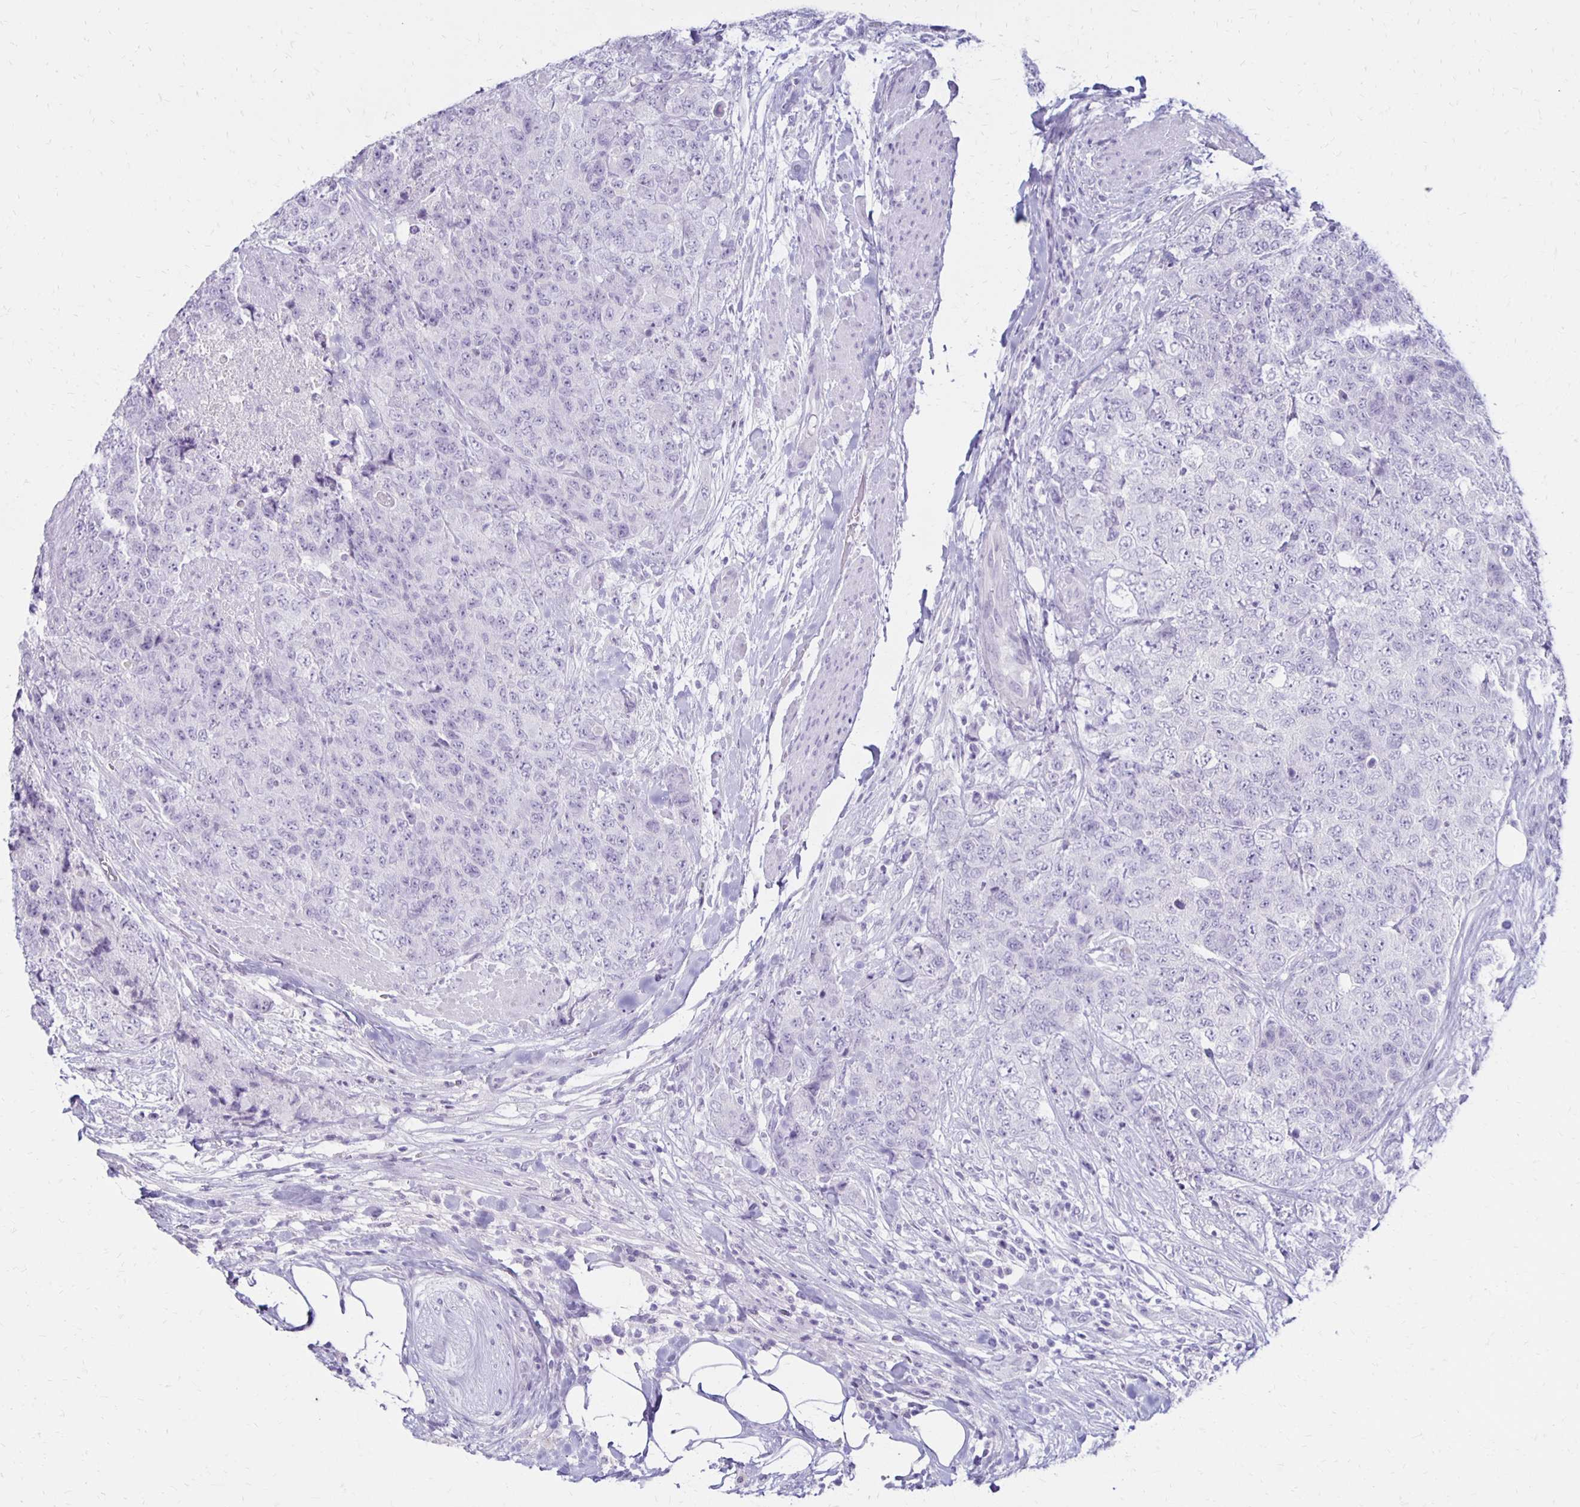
{"staining": {"intensity": "negative", "quantity": "none", "location": "none"}, "tissue": "urothelial cancer", "cell_type": "Tumor cells", "image_type": "cancer", "snomed": [{"axis": "morphology", "description": "Urothelial carcinoma, High grade"}, {"axis": "topography", "description": "Urinary bladder"}], "caption": "IHC photomicrograph of neoplastic tissue: human urothelial carcinoma (high-grade) stained with DAB (3,3'-diaminobenzidine) demonstrates no significant protein staining in tumor cells.", "gene": "RYR1", "patient": {"sex": "female", "age": 78}}